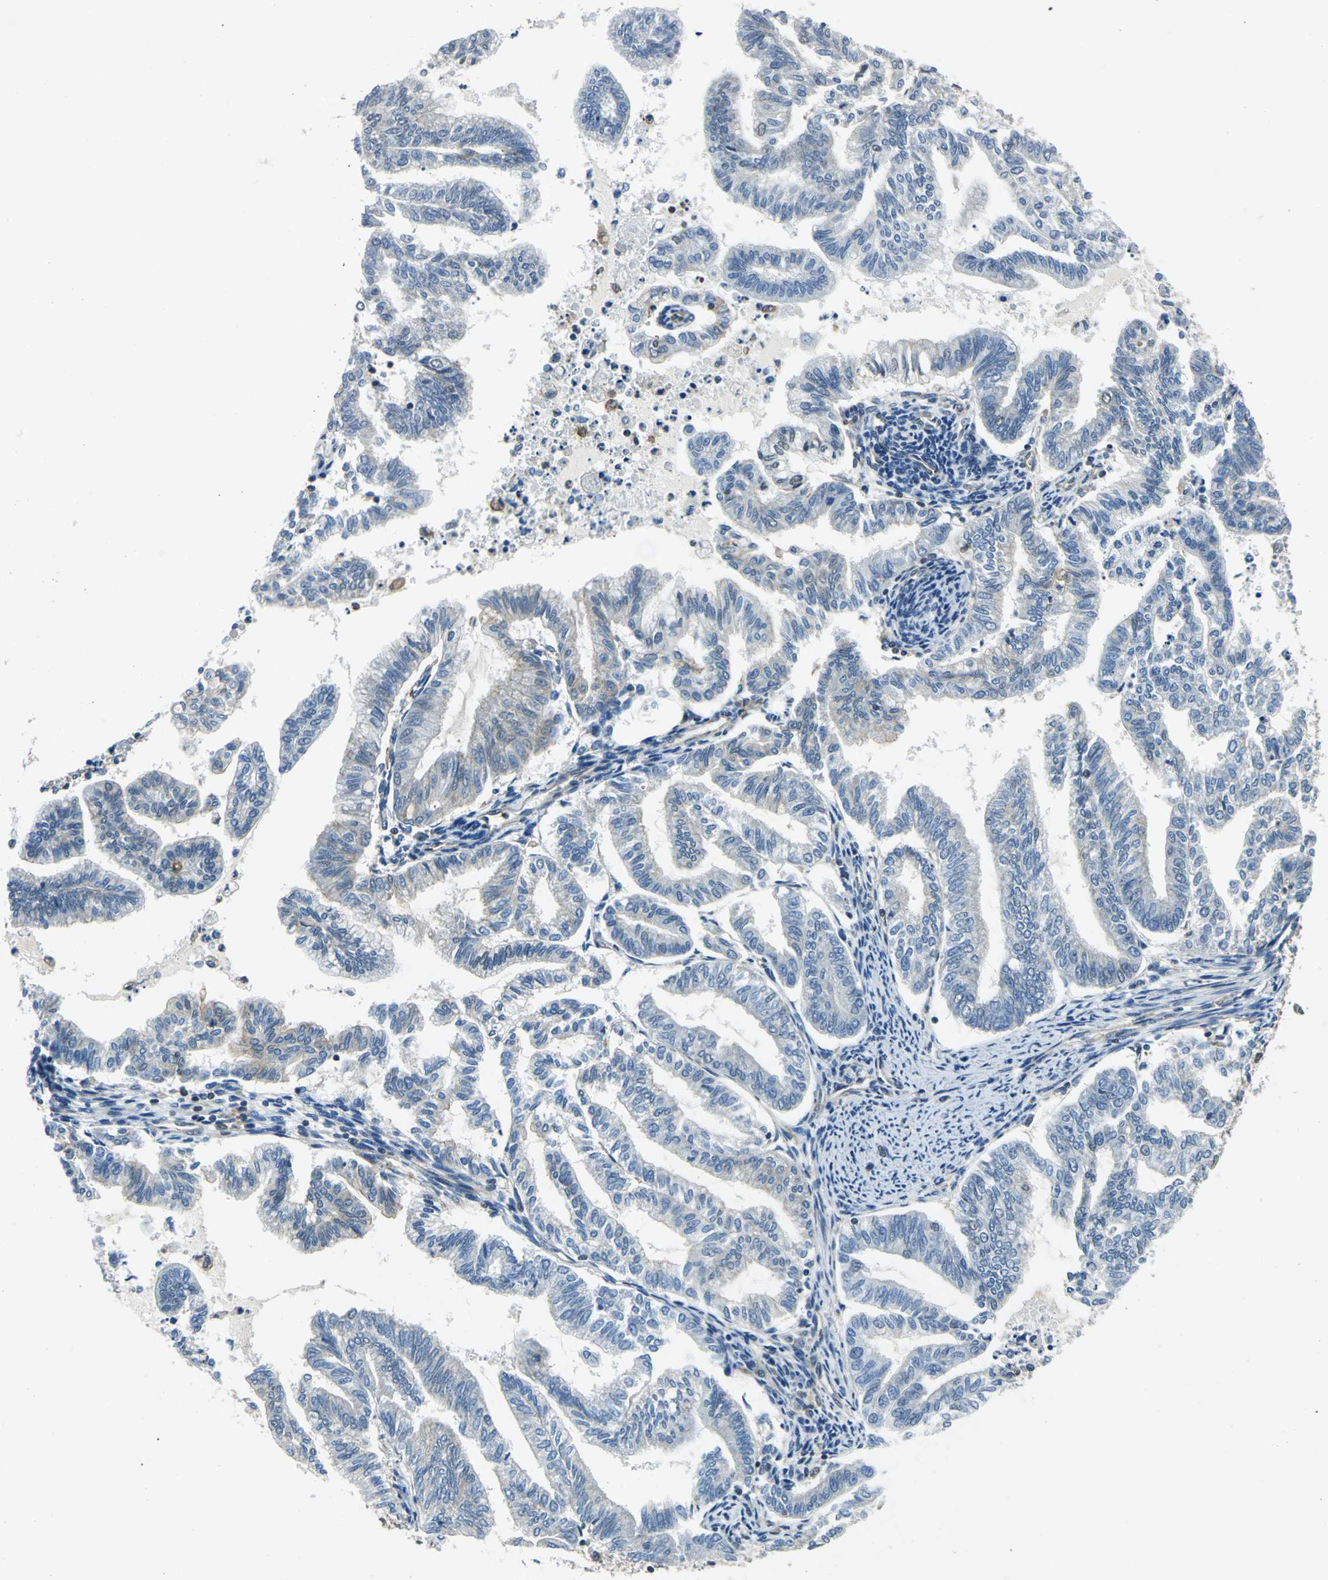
{"staining": {"intensity": "weak", "quantity": "25%-75%", "location": "cytoplasmic/membranous,nuclear"}, "tissue": "endometrial cancer", "cell_type": "Tumor cells", "image_type": "cancer", "snomed": [{"axis": "morphology", "description": "Adenocarcinoma, NOS"}, {"axis": "topography", "description": "Endometrium"}], "caption": "Brown immunohistochemical staining in human endometrial cancer (adenocarcinoma) demonstrates weak cytoplasmic/membranous and nuclear staining in approximately 25%-75% of tumor cells.", "gene": "ARPC3", "patient": {"sex": "female", "age": 79}}